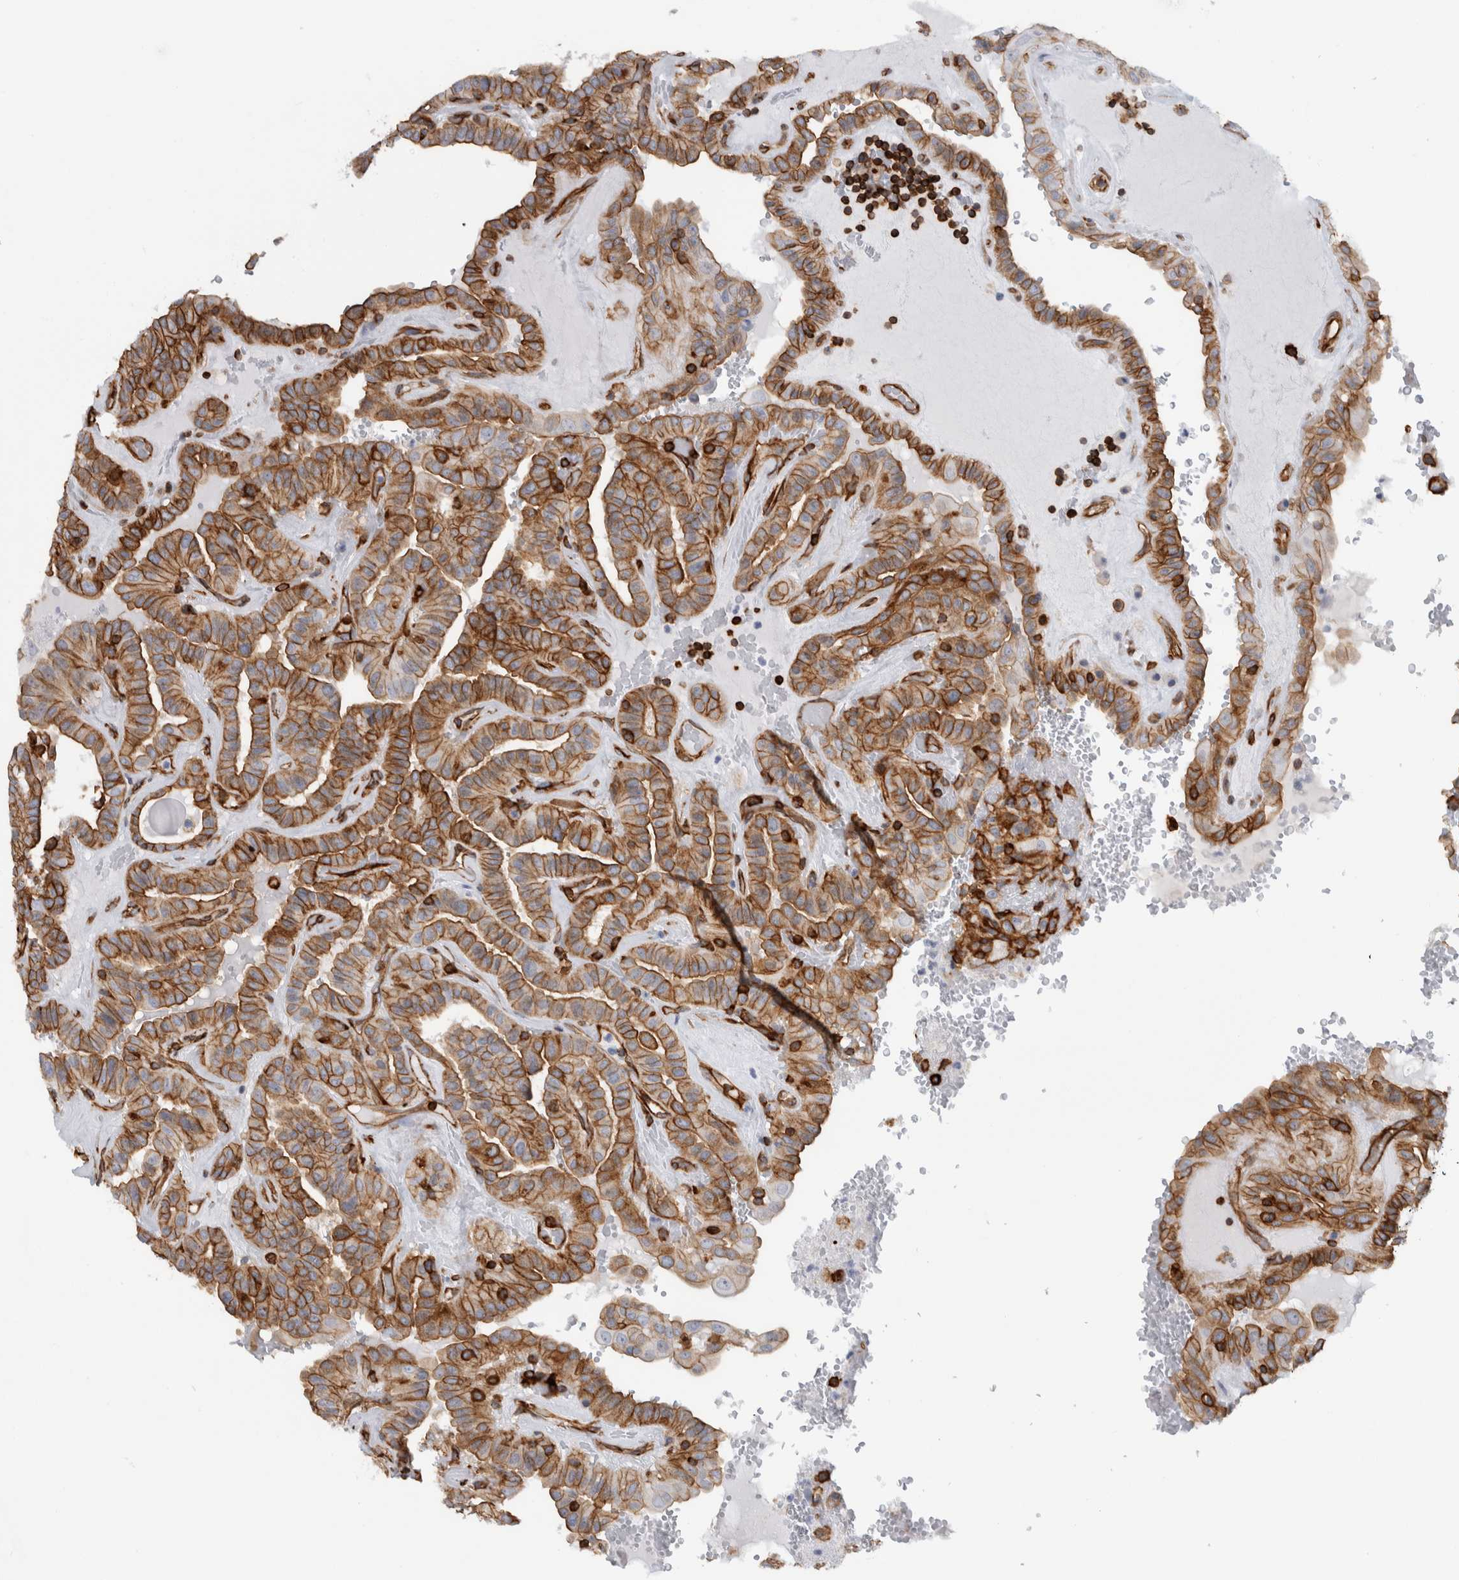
{"staining": {"intensity": "moderate", "quantity": ">75%", "location": "cytoplasmic/membranous"}, "tissue": "thyroid cancer", "cell_type": "Tumor cells", "image_type": "cancer", "snomed": [{"axis": "morphology", "description": "Papillary adenocarcinoma, NOS"}, {"axis": "topography", "description": "Thyroid gland"}], "caption": "Thyroid papillary adenocarcinoma stained with DAB IHC shows medium levels of moderate cytoplasmic/membranous expression in about >75% of tumor cells.", "gene": "AHNAK", "patient": {"sex": "male", "age": 77}}